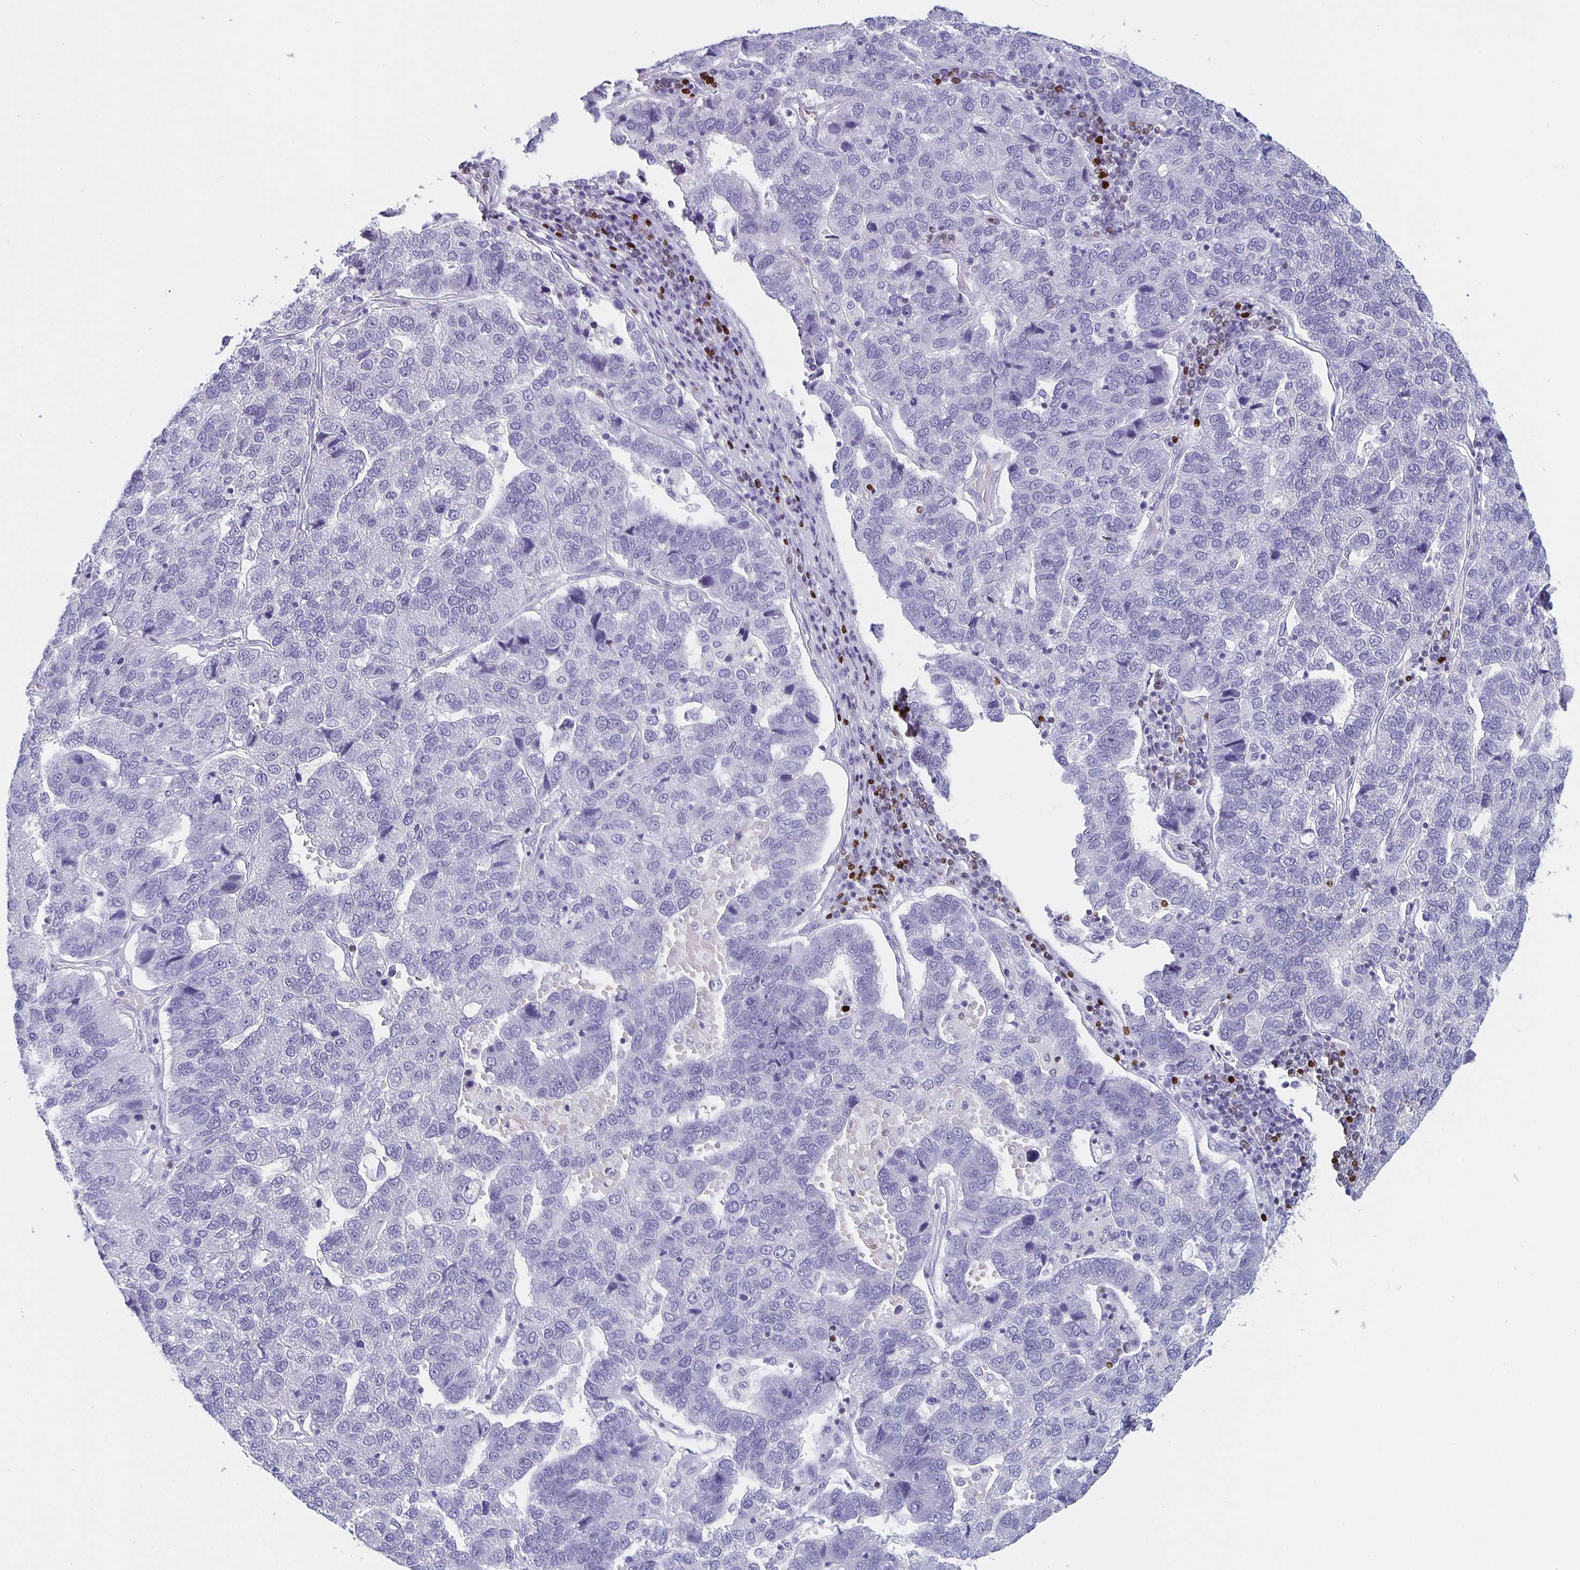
{"staining": {"intensity": "negative", "quantity": "none", "location": "none"}, "tissue": "pancreatic cancer", "cell_type": "Tumor cells", "image_type": "cancer", "snomed": [{"axis": "morphology", "description": "Adenocarcinoma, NOS"}, {"axis": "topography", "description": "Pancreas"}], "caption": "Immunohistochemistry image of neoplastic tissue: pancreatic cancer (adenocarcinoma) stained with DAB (3,3'-diaminobenzidine) exhibits no significant protein positivity in tumor cells.", "gene": "SATB2", "patient": {"sex": "female", "age": 61}}